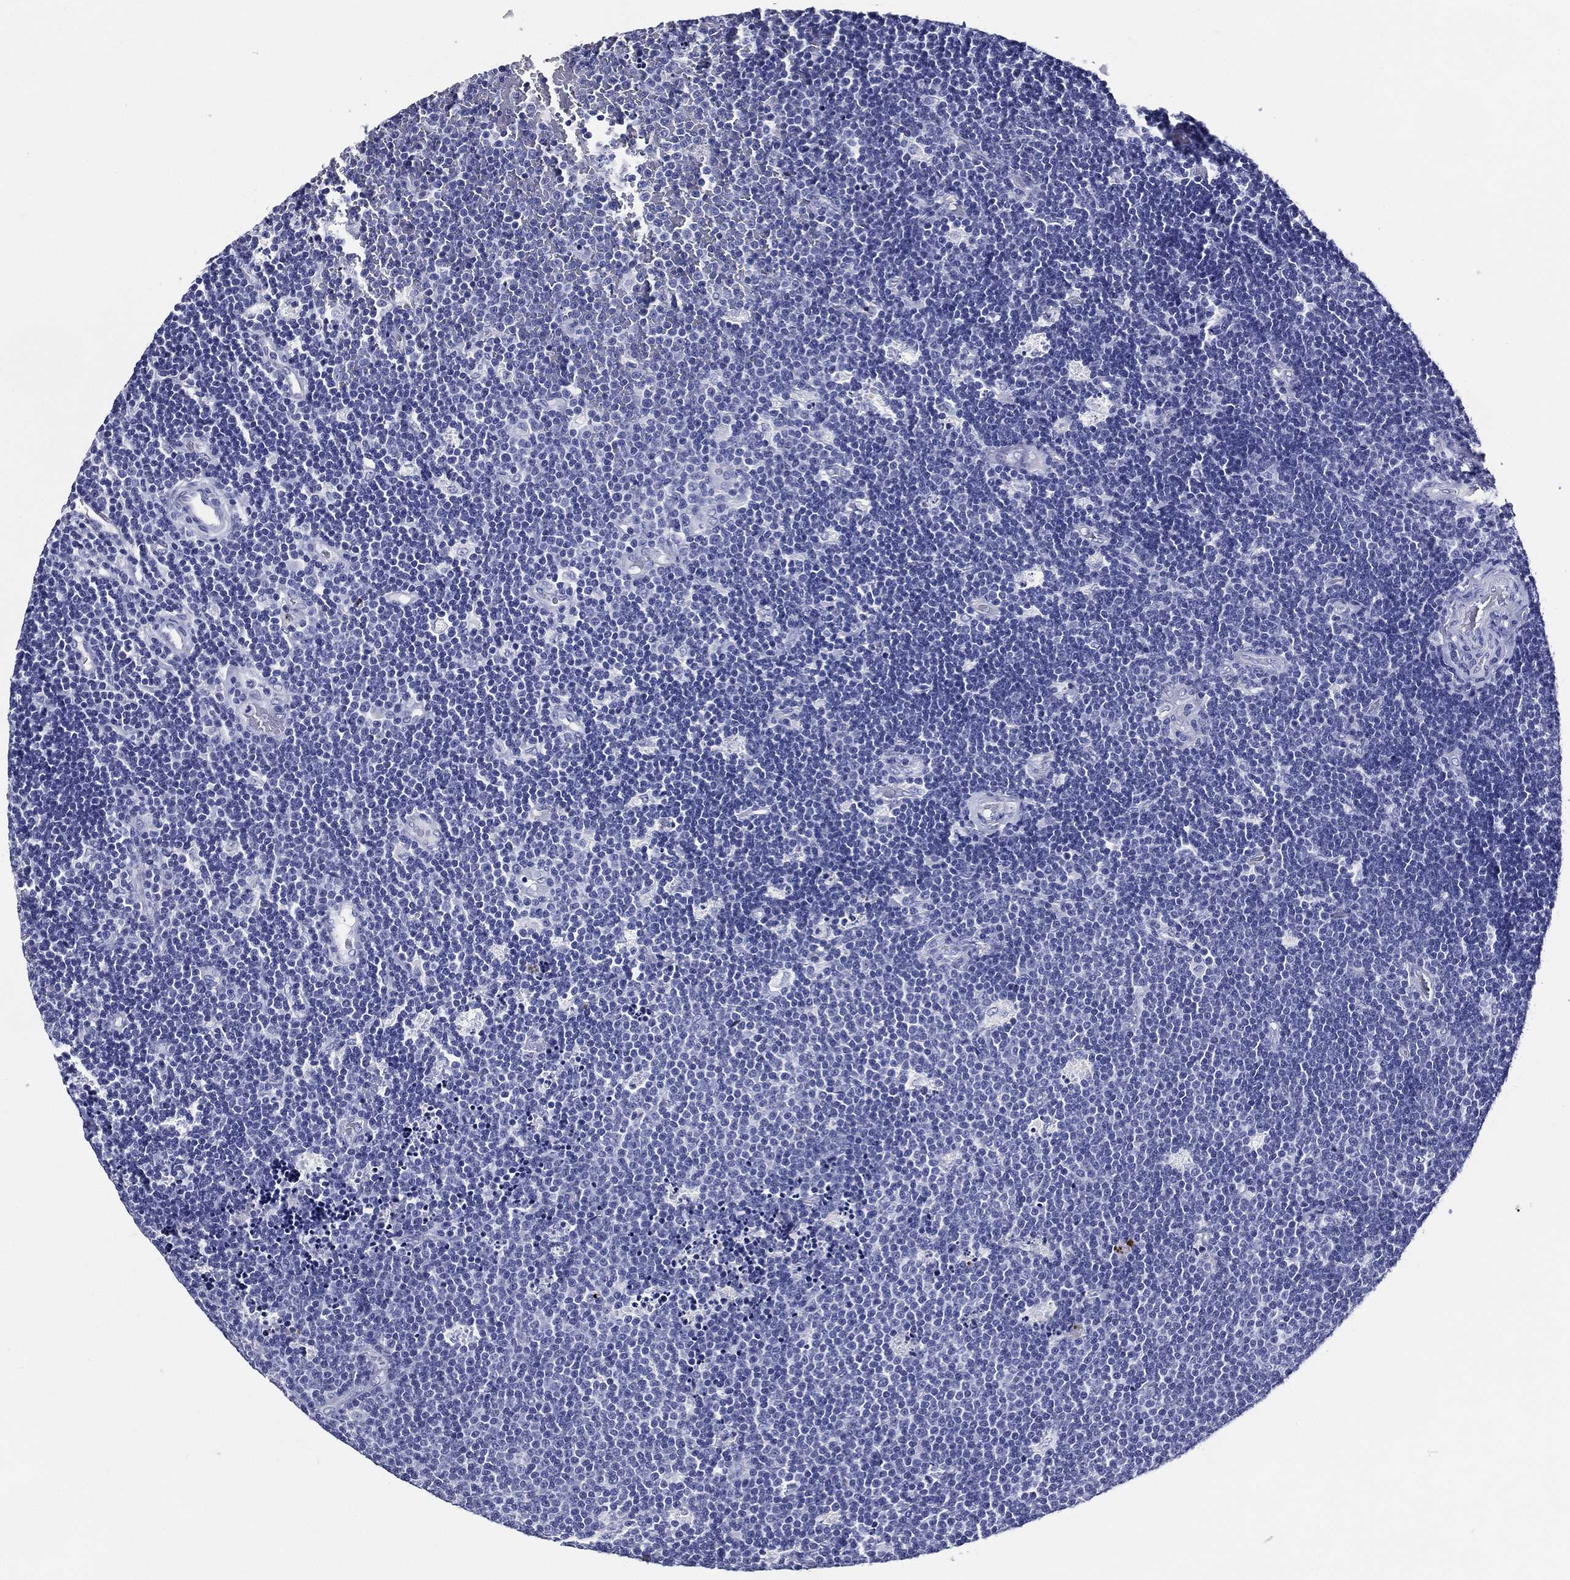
{"staining": {"intensity": "negative", "quantity": "none", "location": "none"}, "tissue": "lymphoma", "cell_type": "Tumor cells", "image_type": "cancer", "snomed": [{"axis": "morphology", "description": "Malignant lymphoma, non-Hodgkin's type, Low grade"}, {"axis": "topography", "description": "Brain"}], "caption": "Immunohistochemical staining of human lymphoma exhibits no significant expression in tumor cells.", "gene": "ACE2", "patient": {"sex": "female", "age": 66}}